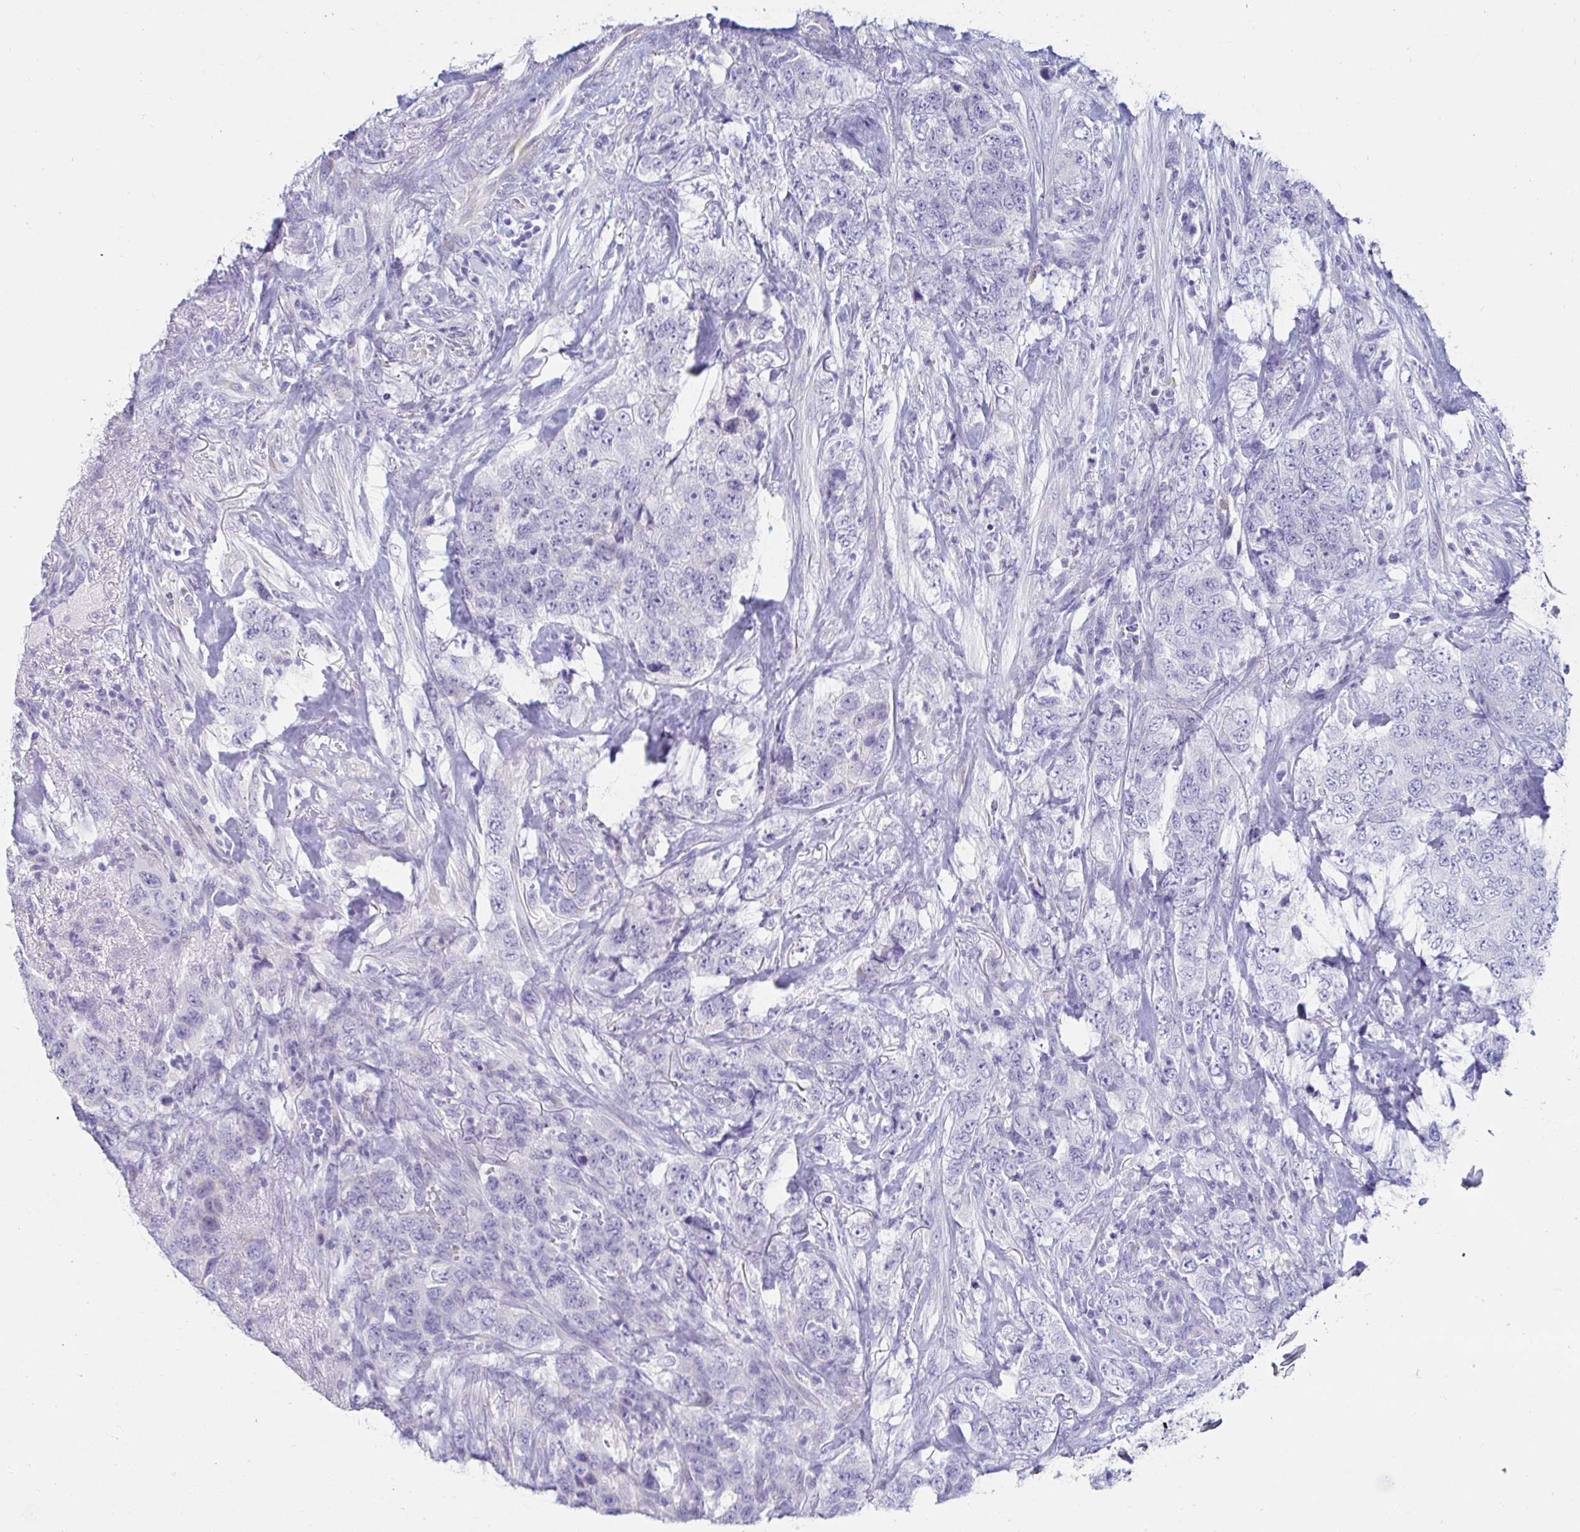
{"staining": {"intensity": "negative", "quantity": "none", "location": "none"}, "tissue": "urothelial cancer", "cell_type": "Tumor cells", "image_type": "cancer", "snomed": [{"axis": "morphology", "description": "Urothelial carcinoma, High grade"}, {"axis": "topography", "description": "Urinary bladder"}], "caption": "Immunohistochemistry image of high-grade urothelial carcinoma stained for a protein (brown), which displays no expression in tumor cells.", "gene": "C4orf17", "patient": {"sex": "female", "age": 78}}